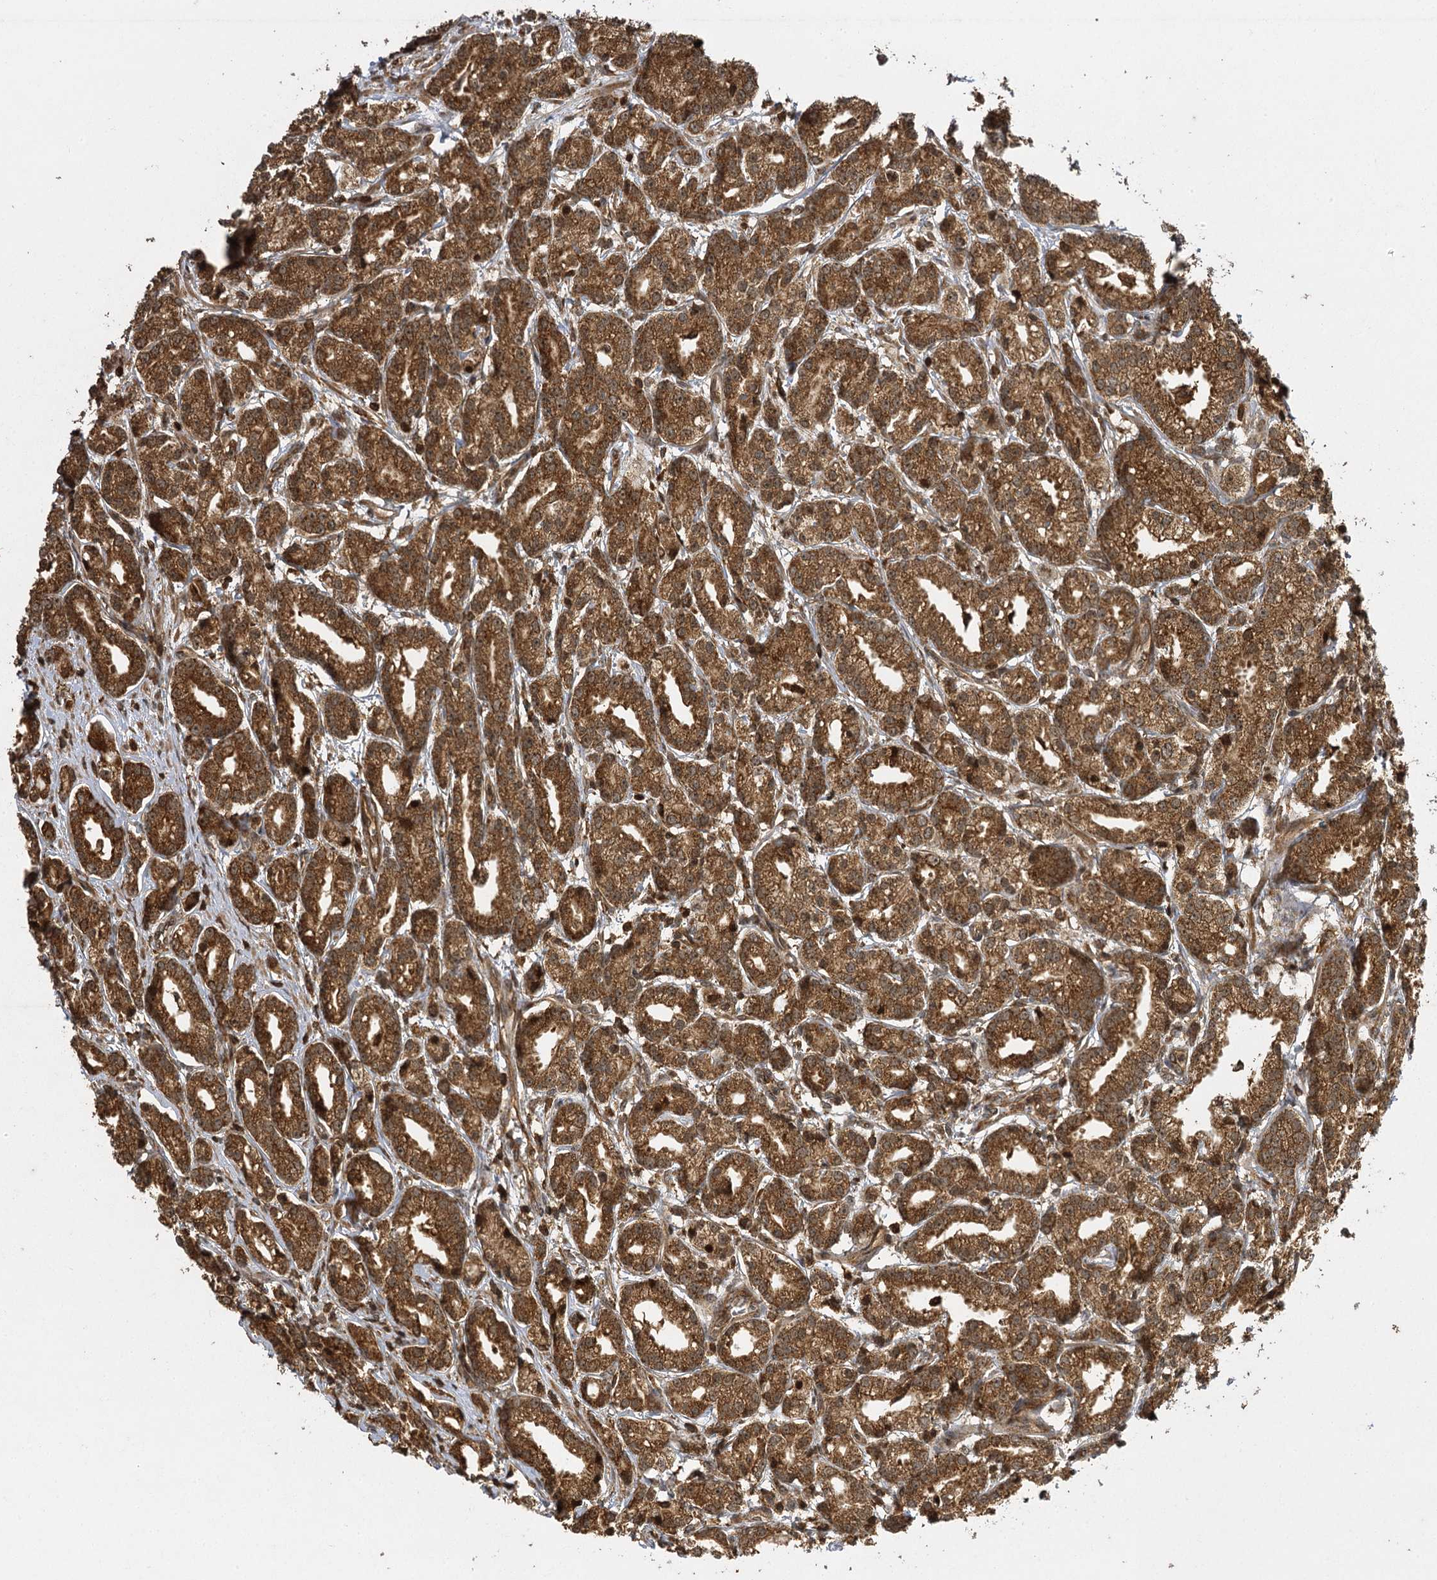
{"staining": {"intensity": "moderate", "quantity": ">75%", "location": "cytoplasmic/membranous"}, "tissue": "prostate cancer", "cell_type": "Tumor cells", "image_type": "cancer", "snomed": [{"axis": "morphology", "description": "Adenocarcinoma, High grade"}, {"axis": "topography", "description": "Prostate"}], "caption": "IHC (DAB) staining of prostate high-grade adenocarcinoma displays moderate cytoplasmic/membranous protein positivity in approximately >75% of tumor cells. (DAB (3,3'-diaminobenzidine) = brown stain, brightfield microscopy at high magnification).", "gene": "IL11RA", "patient": {"sex": "male", "age": 69}}